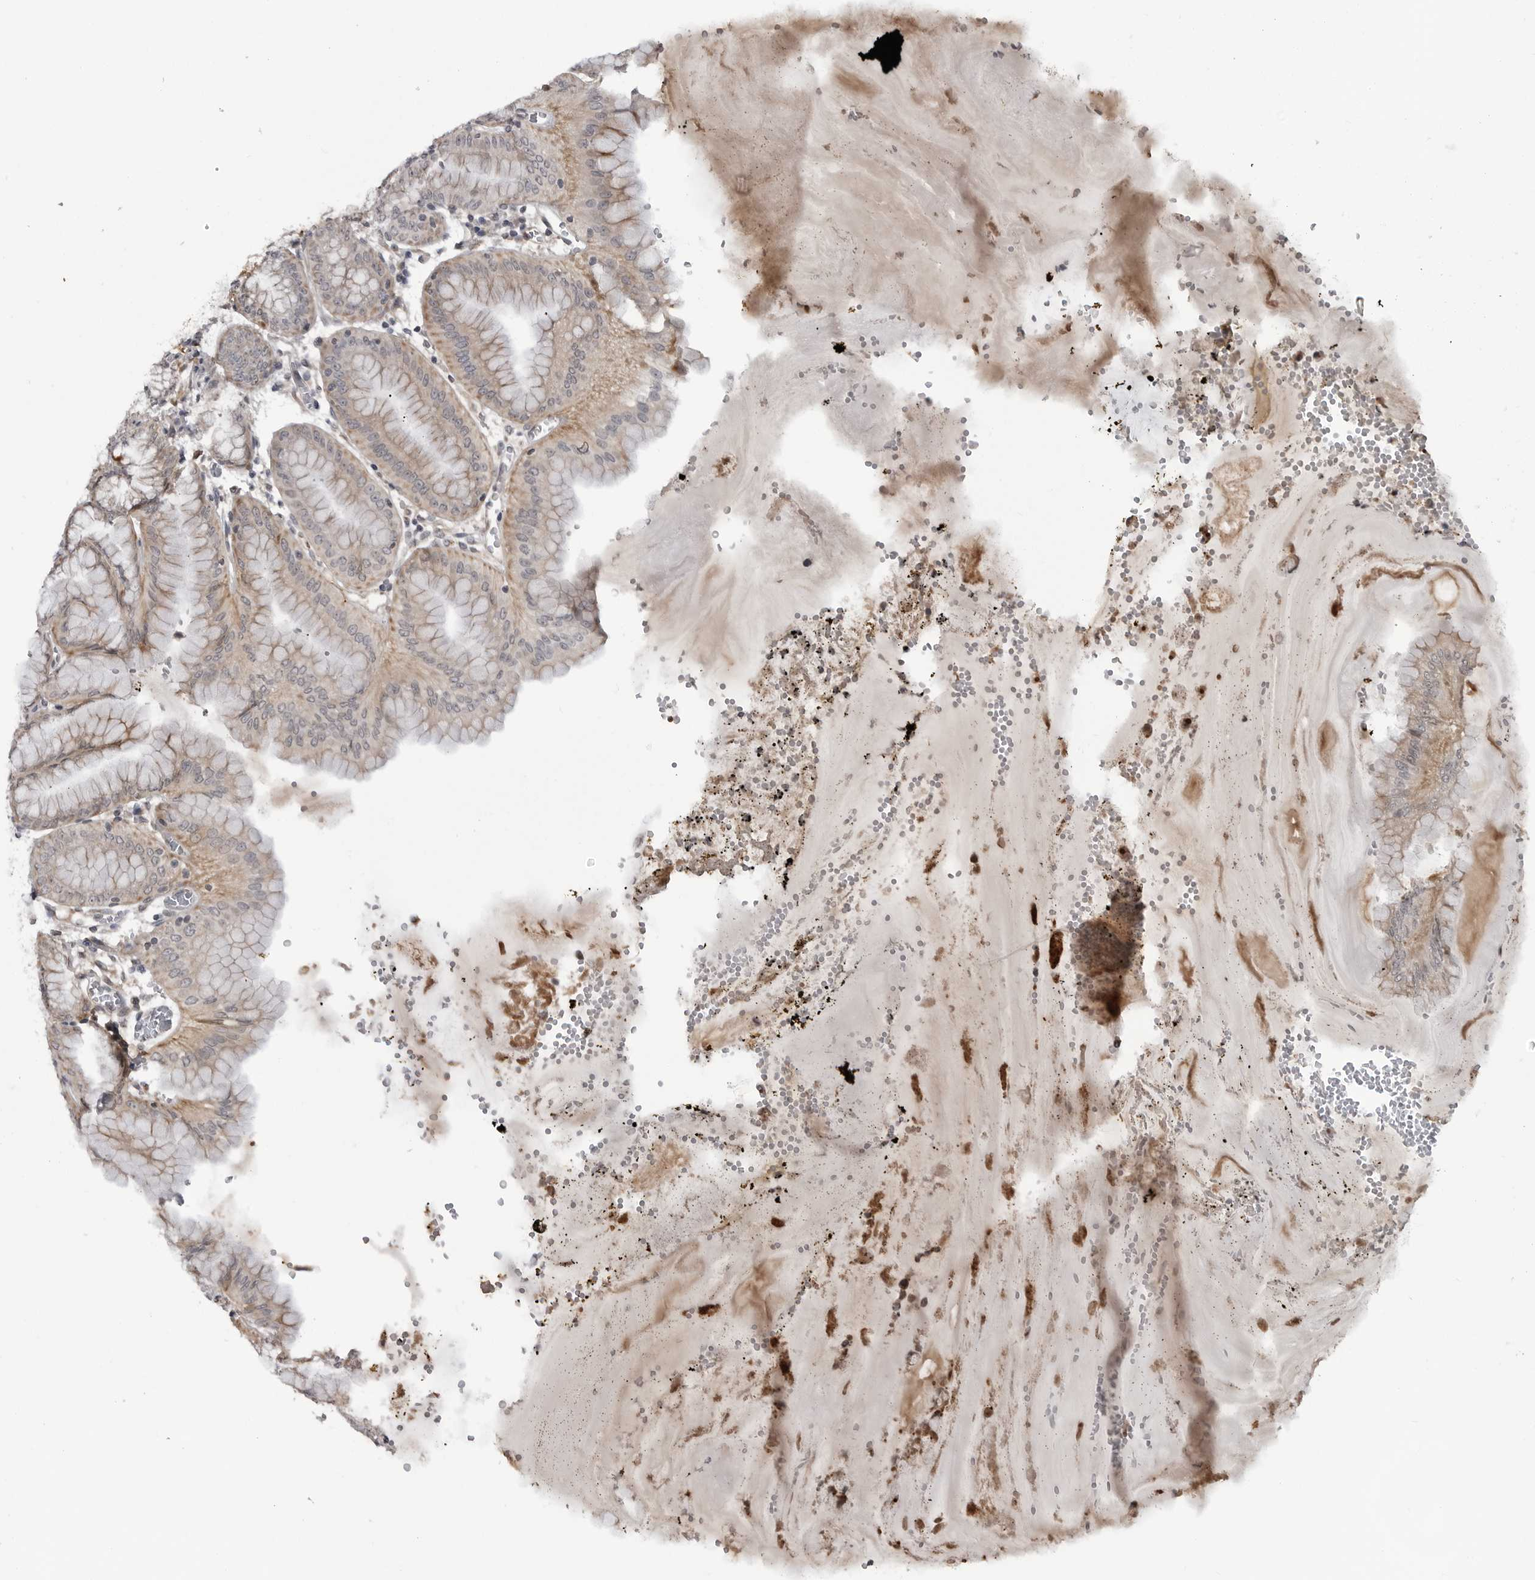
{"staining": {"intensity": "strong", "quantity": "25%-75%", "location": "cytoplasmic/membranous"}, "tissue": "stomach", "cell_type": "Glandular cells", "image_type": "normal", "snomed": [{"axis": "morphology", "description": "Normal tissue, NOS"}, {"axis": "topography", "description": "Stomach, lower"}], "caption": "High-power microscopy captured an IHC micrograph of benign stomach, revealing strong cytoplasmic/membranous staining in about 25%-75% of glandular cells. The staining was performed using DAB, with brown indicating positive protein expression. Nuclei are stained blue with hematoxylin.", "gene": "FAAP100", "patient": {"sex": "male", "age": 71}}